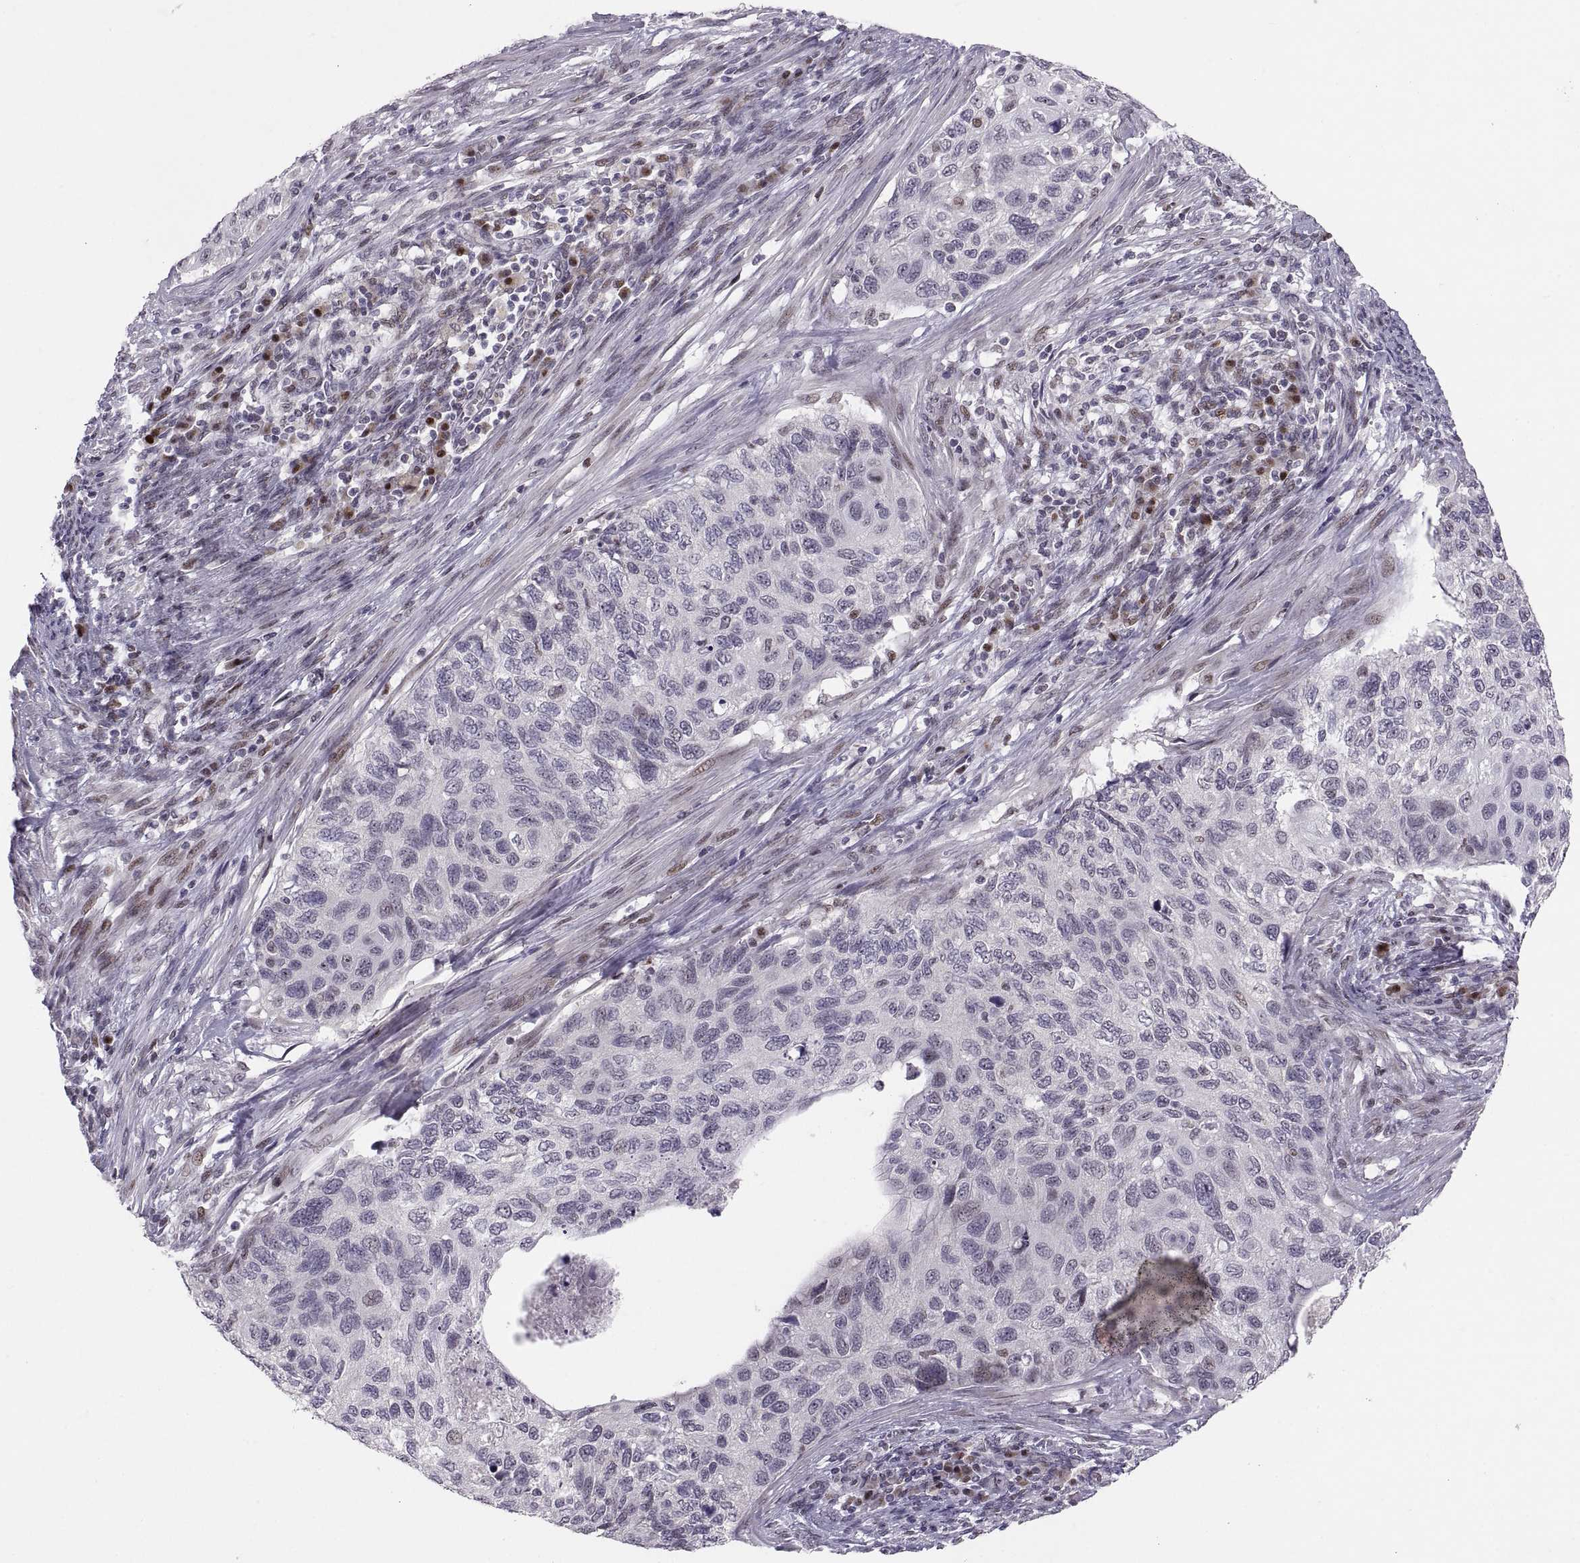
{"staining": {"intensity": "negative", "quantity": "none", "location": "none"}, "tissue": "cervical cancer", "cell_type": "Tumor cells", "image_type": "cancer", "snomed": [{"axis": "morphology", "description": "Squamous cell carcinoma, NOS"}, {"axis": "topography", "description": "Cervix"}], "caption": "This is an immunohistochemistry (IHC) photomicrograph of cervical squamous cell carcinoma. There is no positivity in tumor cells.", "gene": "SNAI1", "patient": {"sex": "female", "age": 70}}